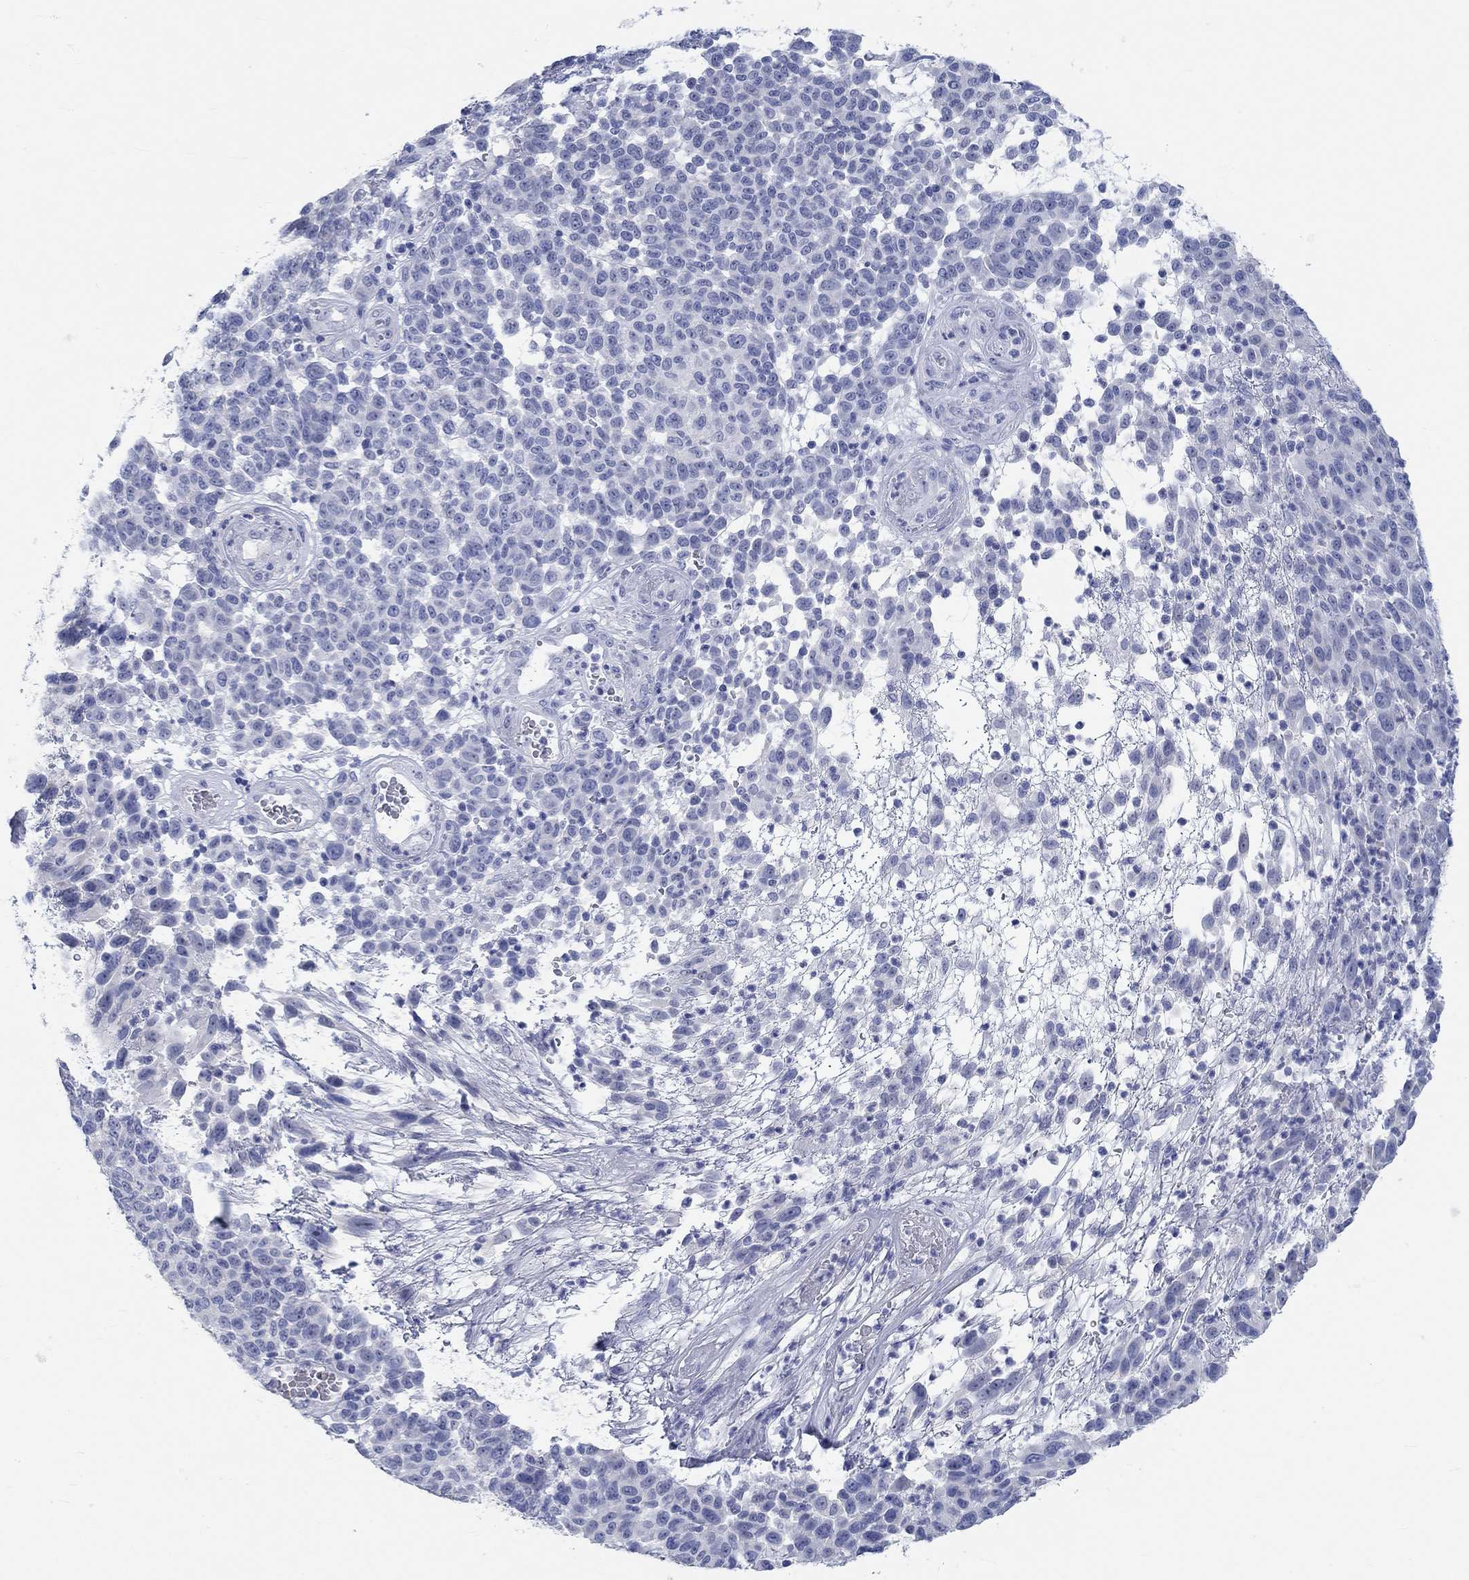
{"staining": {"intensity": "negative", "quantity": "none", "location": "none"}, "tissue": "melanoma", "cell_type": "Tumor cells", "image_type": "cancer", "snomed": [{"axis": "morphology", "description": "Malignant melanoma, NOS"}, {"axis": "topography", "description": "Skin"}], "caption": "Immunohistochemistry (IHC) image of melanoma stained for a protein (brown), which exhibits no staining in tumor cells. (DAB immunohistochemistry with hematoxylin counter stain).", "gene": "GRIA3", "patient": {"sex": "male", "age": 59}}